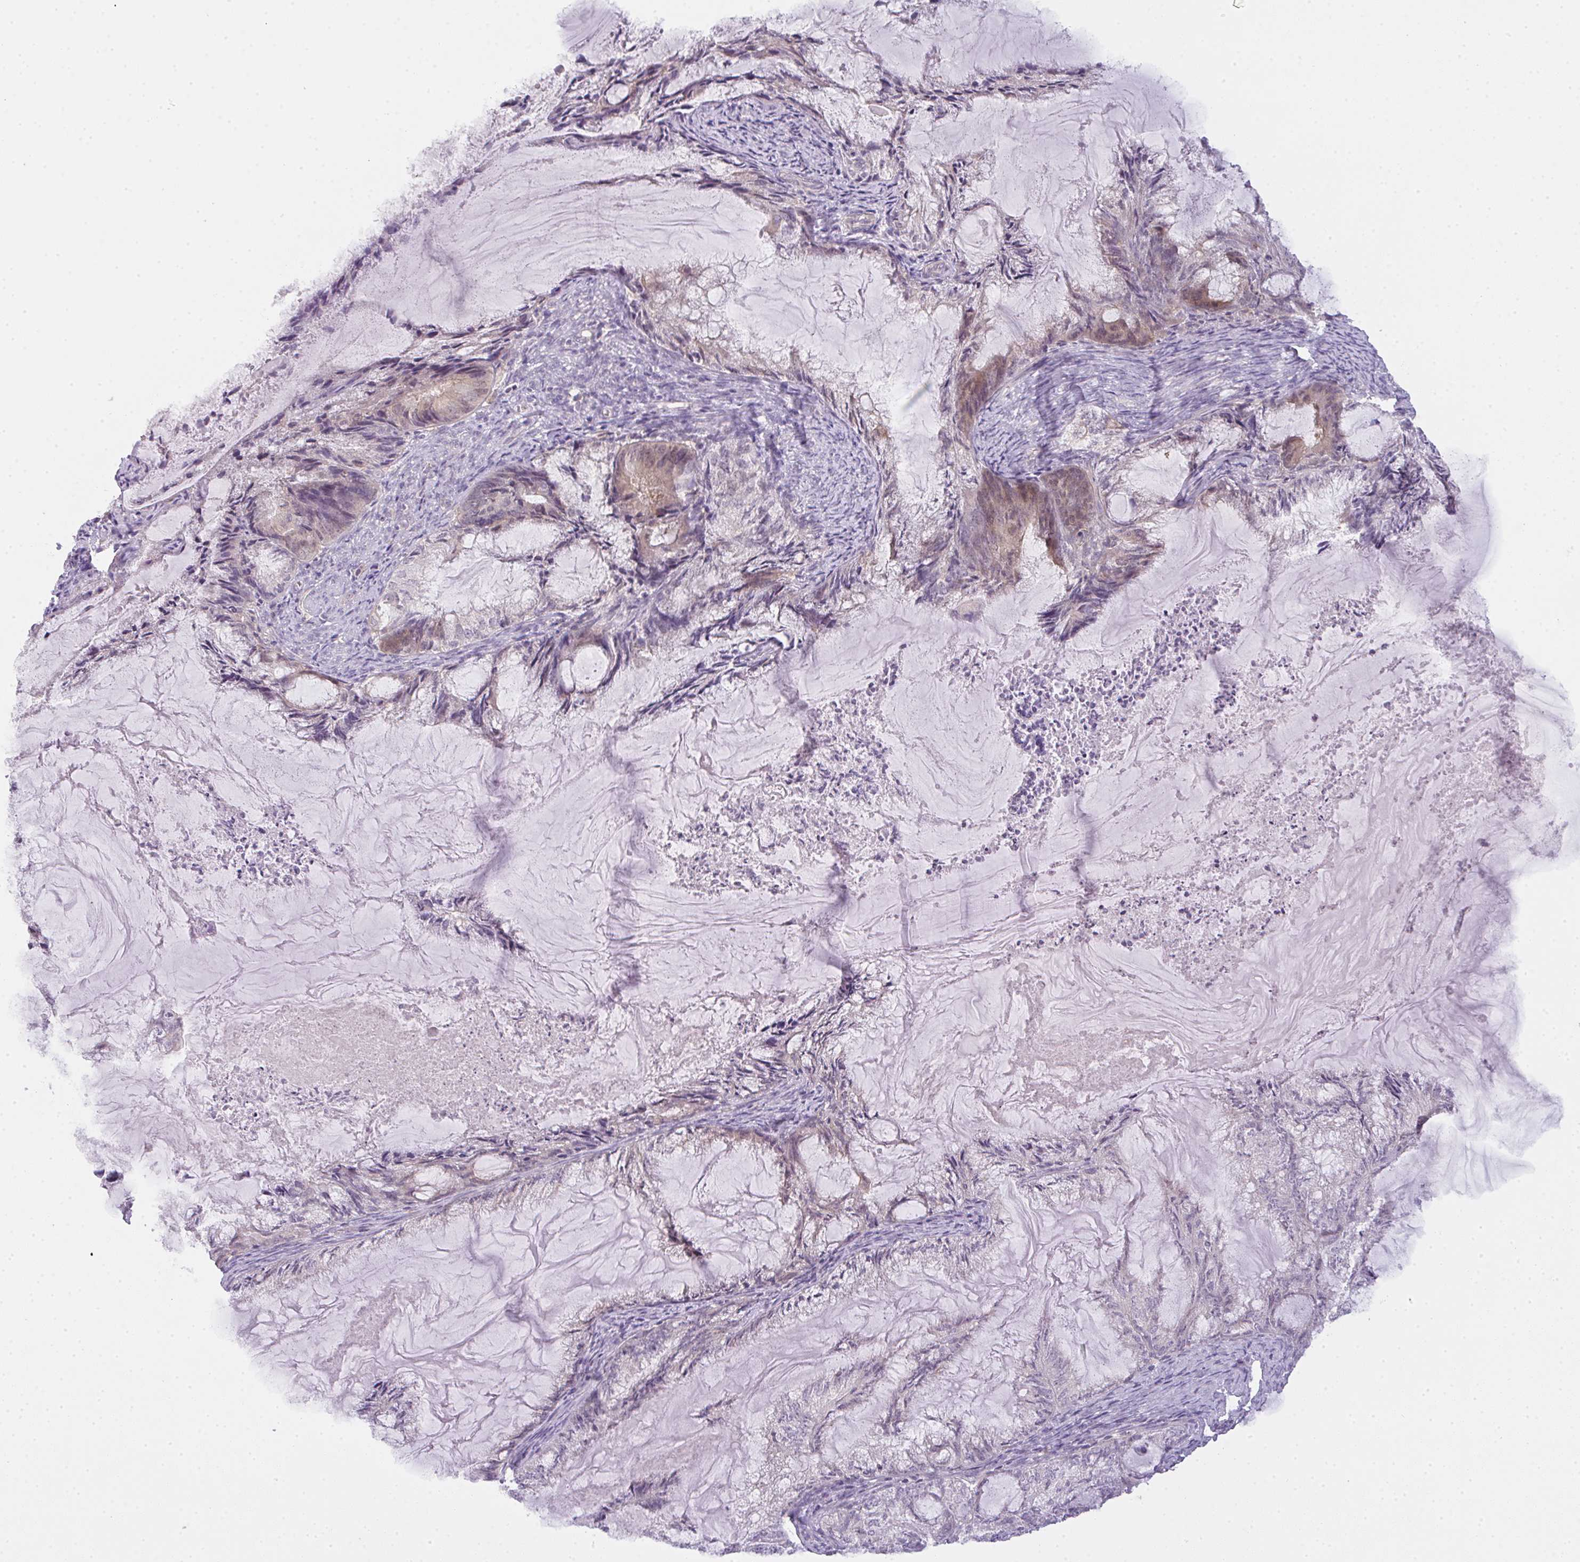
{"staining": {"intensity": "weak", "quantity": "<25%", "location": "cytoplasmic/membranous"}, "tissue": "endometrial cancer", "cell_type": "Tumor cells", "image_type": "cancer", "snomed": [{"axis": "morphology", "description": "Adenocarcinoma, NOS"}, {"axis": "topography", "description": "Endometrium"}], "caption": "The photomicrograph displays no significant staining in tumor cells of endometrial cancer (adenocarcinoma).", "gene": "CSE1L", "patient": {"sex": "female", "age": 86}}